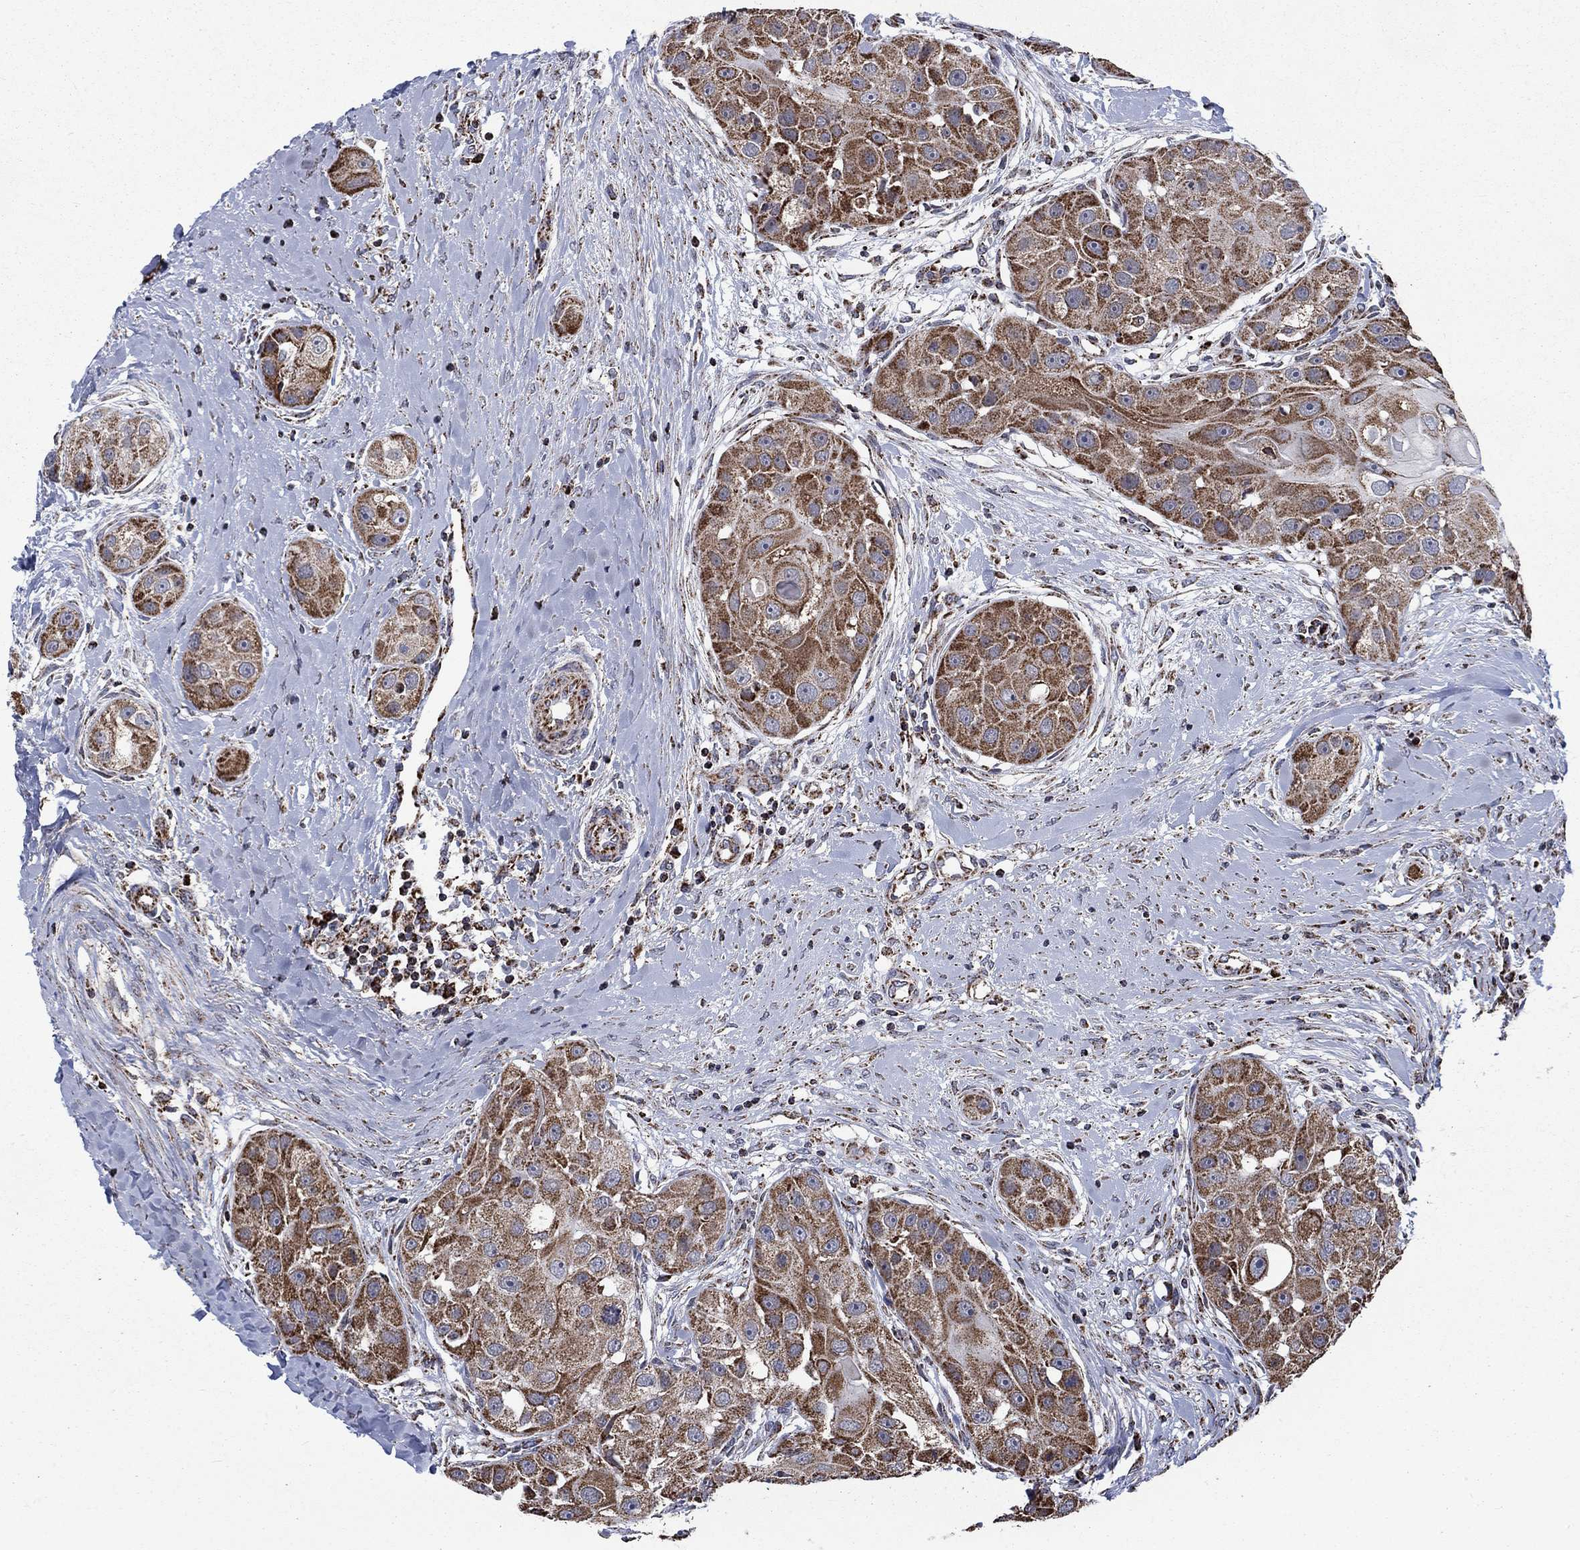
{"staining": {"intensity": "strong", "quantity": ">75%", "location": "cytoplasmic/membranous"}, "tissue": "head and neck cancer", "cell_type": "Tumor cells", "image_type": "cancer", "snomed": [{"axis": "morphology", "description": "Normal tissue, NOS"}, {"axis": "morphology", "description": "Squamous cell carcinoma, NOS"}, {"axis": "topography", "description": "Skeletal muscle"}, {"axis": "topography", "description": "Head-Neck"}], "caption": "A photomicrograph of head and neck squamous cell carcinoma stained for a protein reveals strong cytoplasmic/membranous brown staining in tumor cells.", "gene": "MOAP1", "patient": {"sex": "male", "age": 51}}